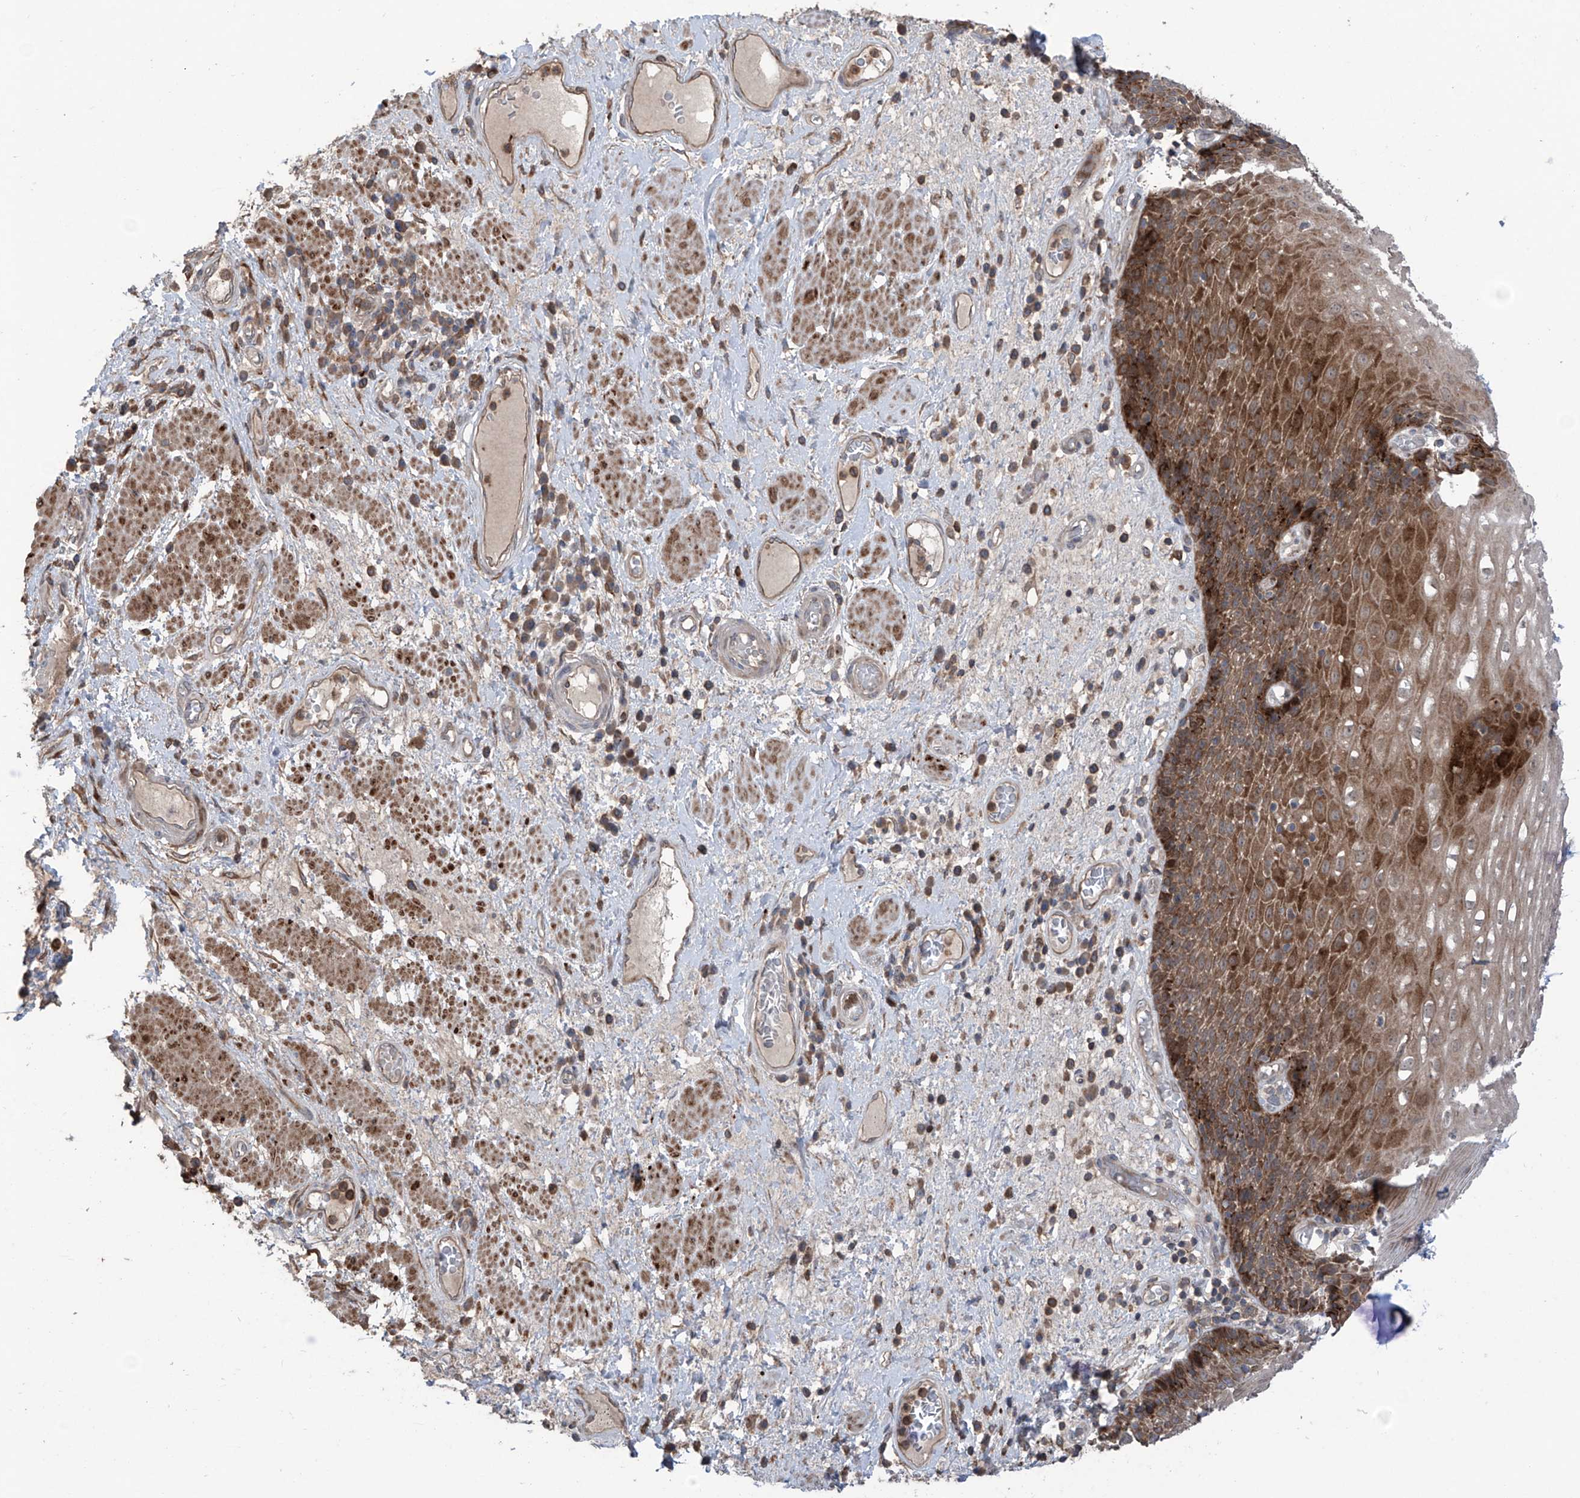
{"staining": {"intensity": "strong", "quantity": ">75%", "location": "cytoplasmic/membranous"}, "tissue": "esophagus", "cell_type": "Squamous epithelial cells", "image_type": "normal", "snomed": [{"axis": "morphology", "description": "Normal tissue, NOS"}, {"axis": "morphology", "description": "Adenocarcinoma, NOS"}, {"axis": "topography", "description": "Esophagus"}], "caption": "A micrograph of human esophagus stained for a protein shows strong cytoplasmic/membranous brown staining in squamous epithelial cells. (Stains: DAB (3,3'-diaminobenzidine) in brown, nuclei in blue, Microscopy: brightfield microscopy at high magnification).", "gene": "SAMD3", "patient": {"sex": "male", "age": 62}}